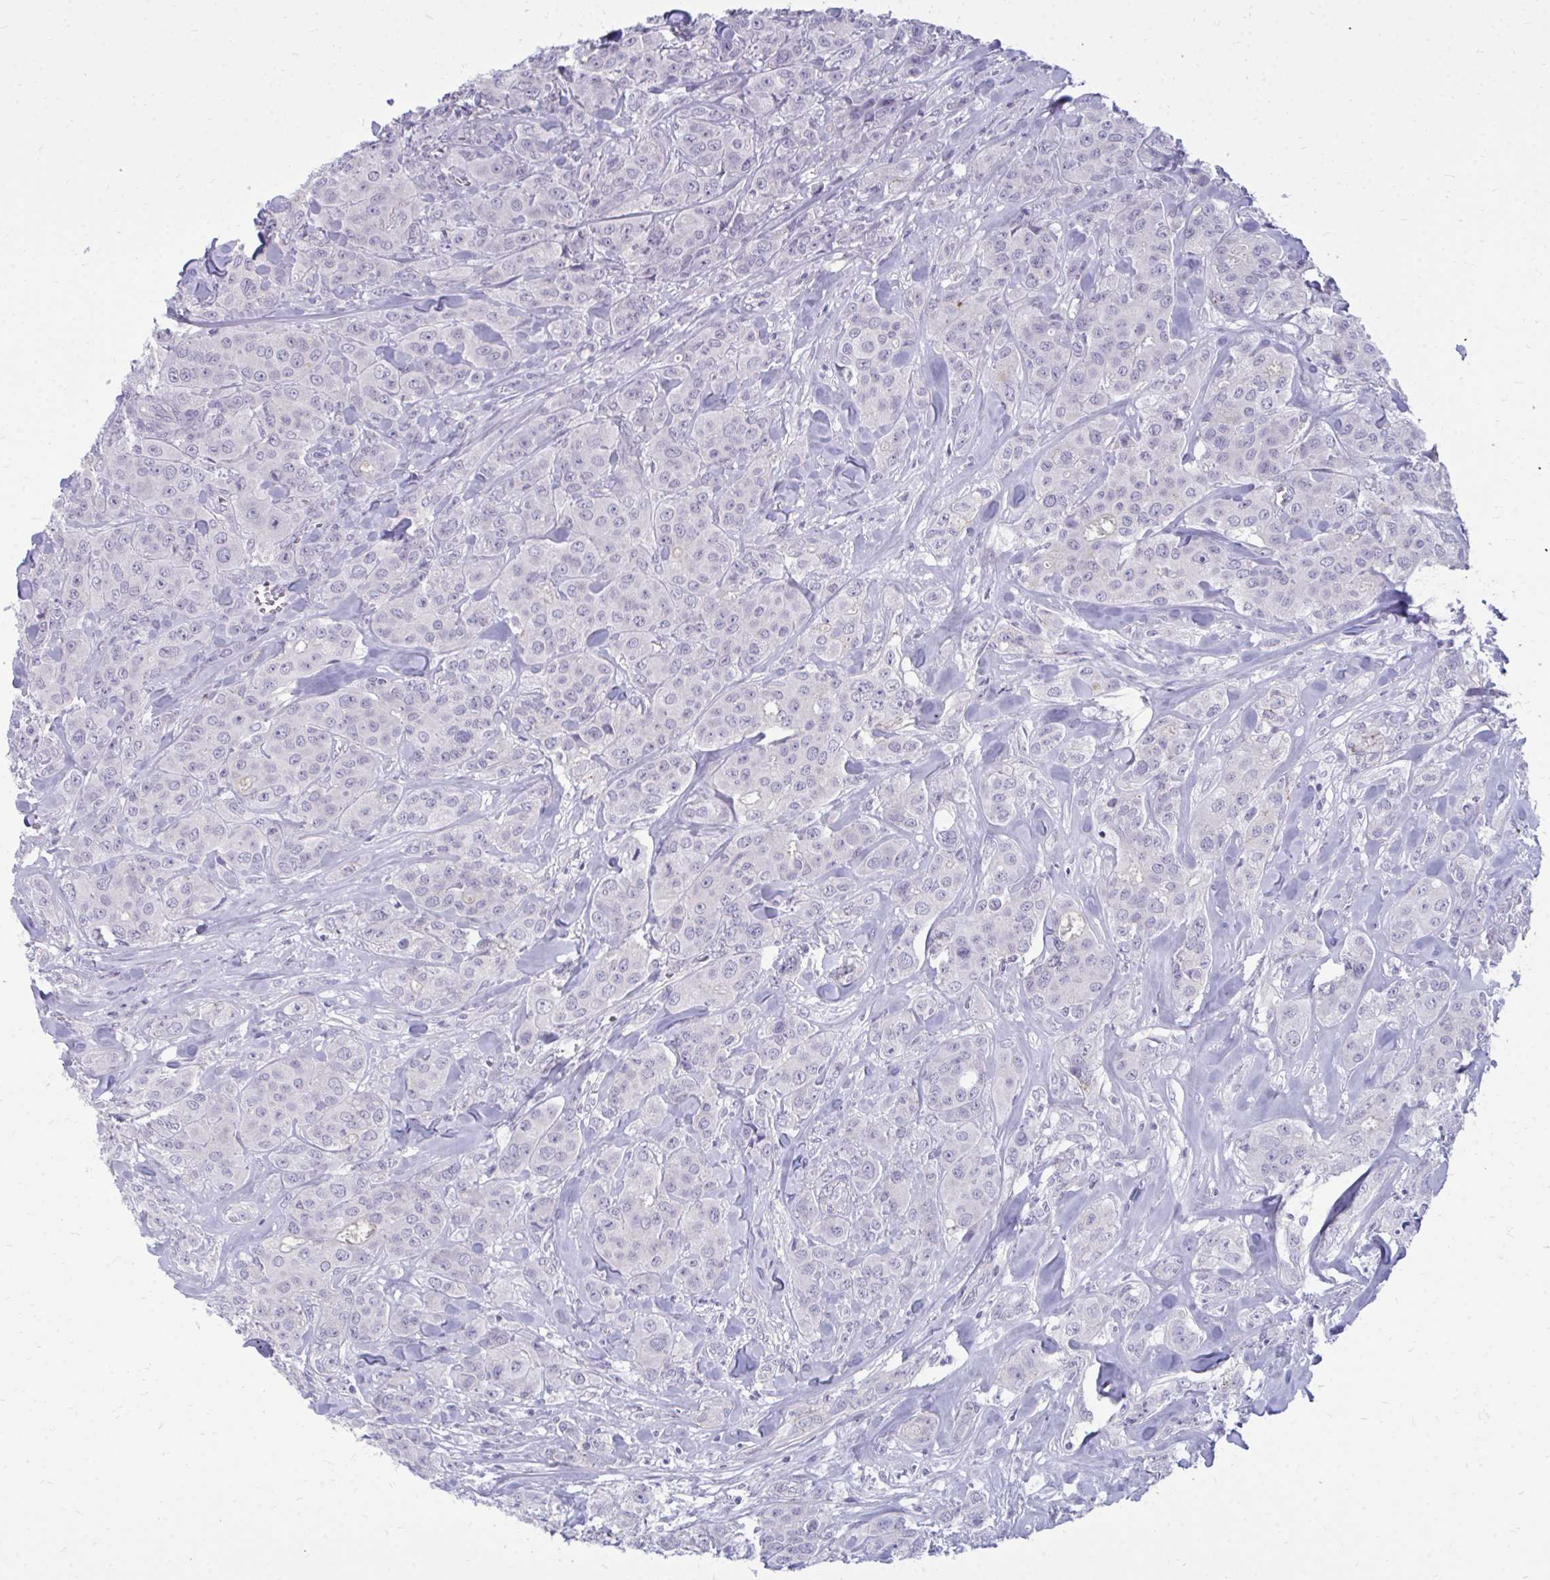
{"staining": {"intensity": "negative", "quantity": "none", "location": "none"}, "tissue": "breast cancer", "cell_type": "Tumor cells", "image_type": "cancer", "snomed": [{"axis": "morphology", "description": "Normal tissue, NOS"}, {"axis": "morphology", "description": "Duct carcinoma"}, {"axis": "topography", "description": "Breast"}], "caption": "High power microscopy image of an immunohistochemistry image of breast infiltrating ductal carcinoma, revealing no significant positivity in tumor cells.", "gene": "ACSL5", "patient": {"sex": "female", "age": 43}}